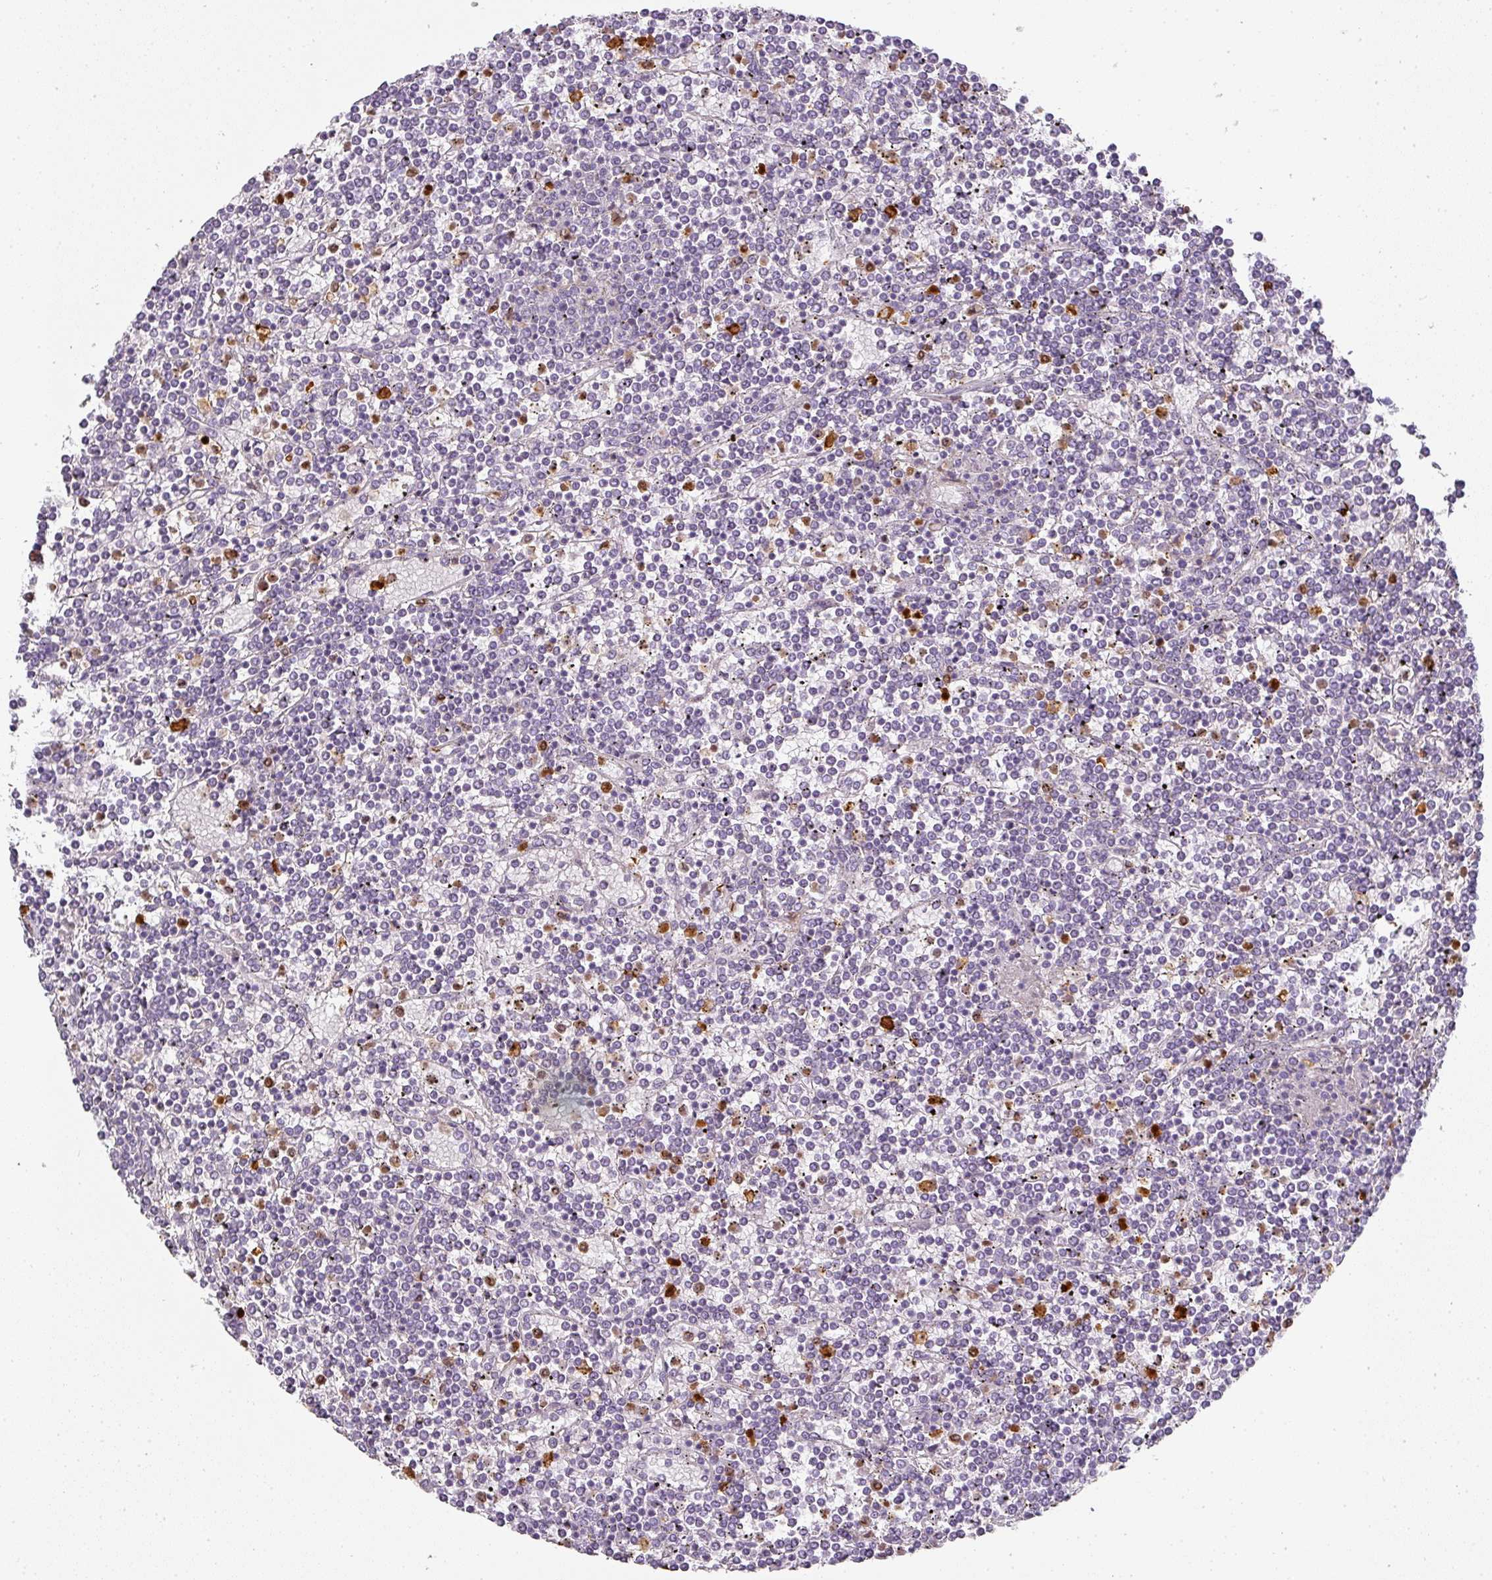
{"staining": {"intensity": "negative", "quantity": "none", "location": "none"}, "tissue": "lymphoma", "cell_type": "Tumor cells", "image_type": "cancer", "snomed": [{"axis": "morphology", "description": "Malignant lymphoma, non-Hodgkin's type, Low grade"}, {"axis": "topography", "description": "Spleen"}], "caption": "High magnification brightfield microscopy of lymphoma stained with DAB (3,3'-diaminobenzidine) (brown) and counterstained with hematoxylin (blue): tumor cells show no significant positivity. Brightfield microscopy of immunohistochemistry stained with DAB (3,3'-diaminobenzidine) (brown) and hematoxylin (blue), captured at high magnification.", "gene": "HHEX", "patient": {"sex": "female", "age": 19}}